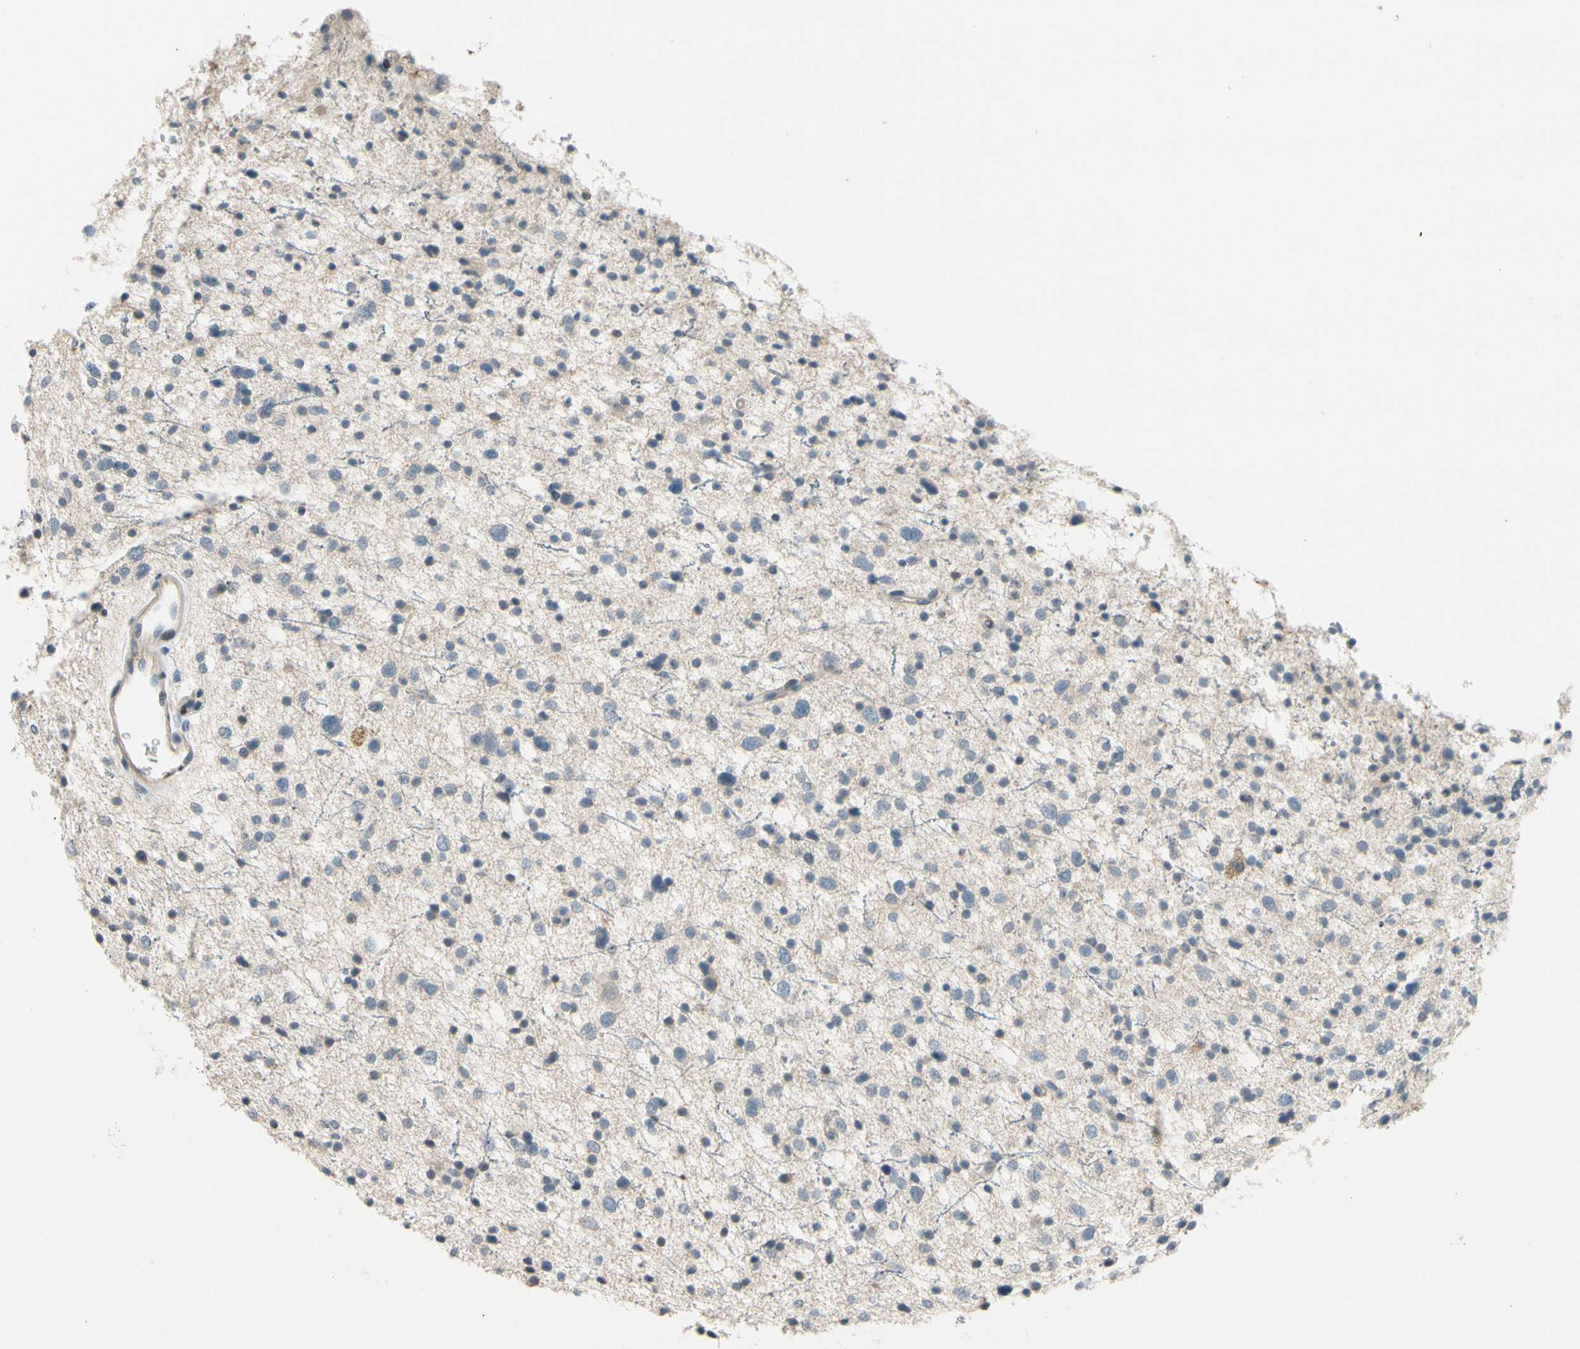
{"staining": {"intensity": "weak", "quantity": "<25%", "location": "cytoplasmic/membranous"}, "tissue": "glioma", "cell_type": "Tumor cells", "image_type": "cancer", "snomed": [{"axis": "morphology", "description": "Glioma, malignant, Low grade"}, {"axis": "topography", "description": "Brain"}], "caption": "A high-resolution photomicrograph shows immunohistochemistry (IHC) staining of glioma, which exhibits no significant positivity in tumor cells. Nuclei are stained in blue.", "gene": "PIP5K1B", "patient": {"sex": "female", "age": 37}}